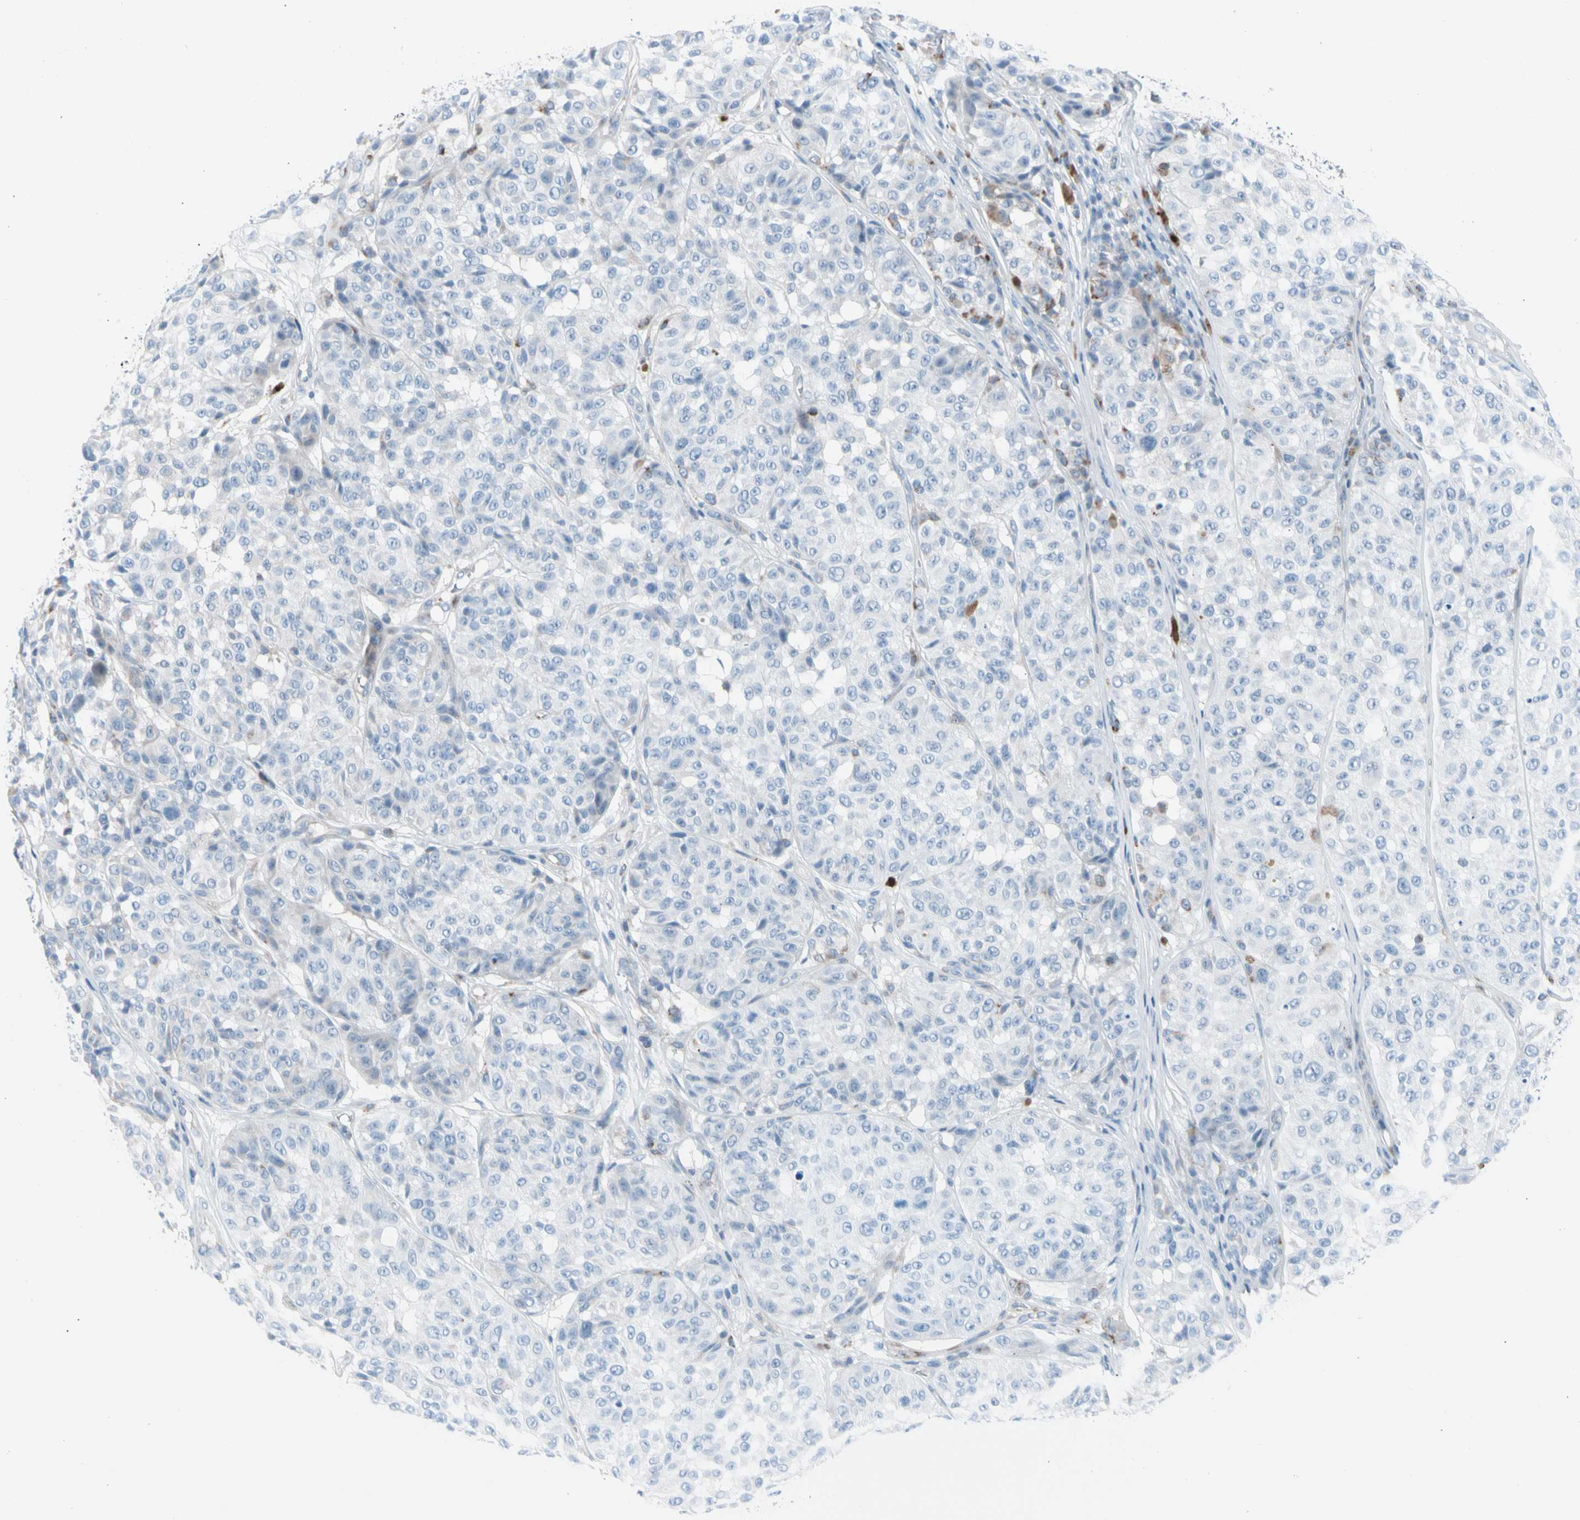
{"staining": {"intensity": "negative", "quantity": "none", "location": "none"}, "tissue": "melanoma", "cell_type": "Tumor cells", "image_type": "cancer", "snomed": [{"axis": "morphology", "description": "Malignant melanoma, NOS"}, {"axis": "topography", "description": "Skin"}], "caption": "Immunohistochemistry (IHC) photomicrograph of malignant melanoma stained for a protein (brown), which demonstrates no positivity in tumor cells. Nuclei are stained in blue.", "gene": "HK1", "patient": {"sex": "female", "age": 46}}